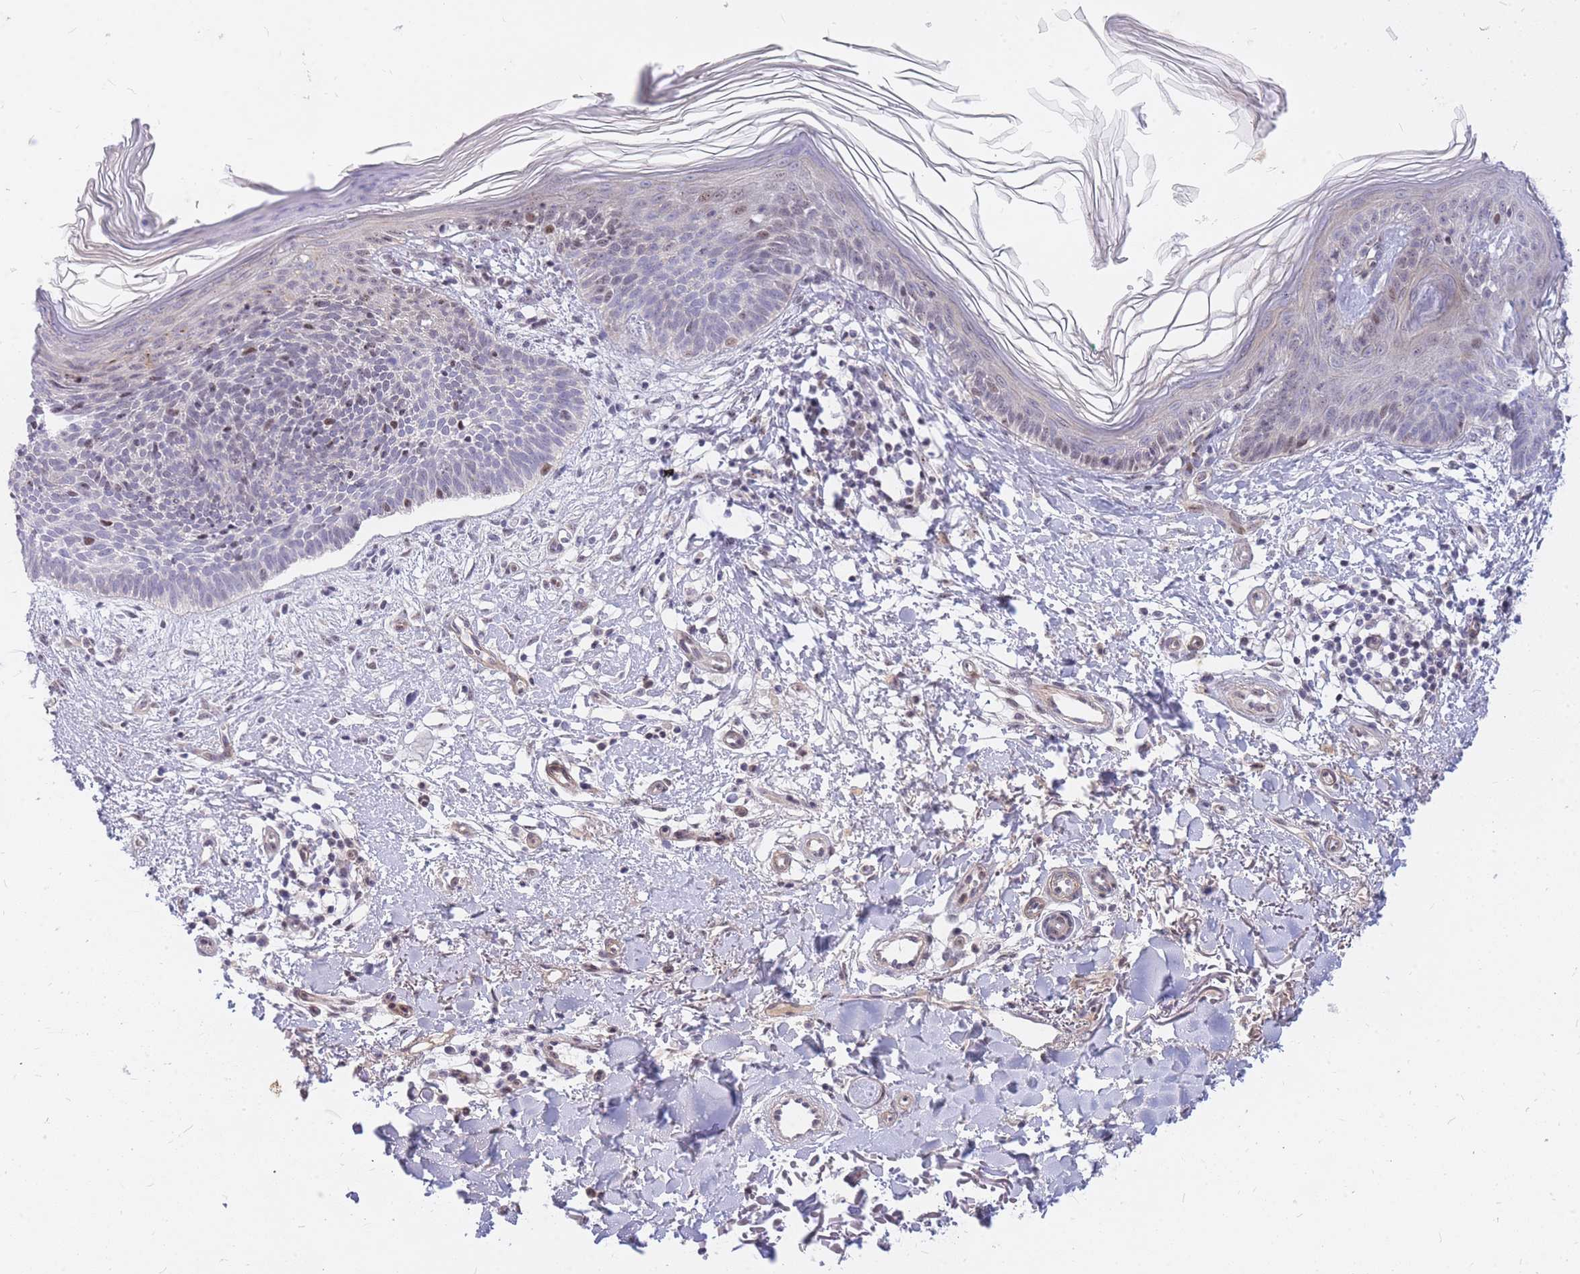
{"staining": {"intensity": "moderate", "quantity": "<25%", "location": "nuclear"}, "tissue": "skin cancer", "cell_type": "Tumor cells", "image_type": "cancer", "snomed": [{"axis": "morphology", "description": "Basal cell carcinoma"}, {"axis": "topography", "description": "Skin"}], "caption": "Protein staining of skin basal cell carcinoma tissue exhibits moderate nuclear positivity in about <25% of tumor cells.", "gene": "TLE2", "patient": {"sex": "male", "age": 78}}